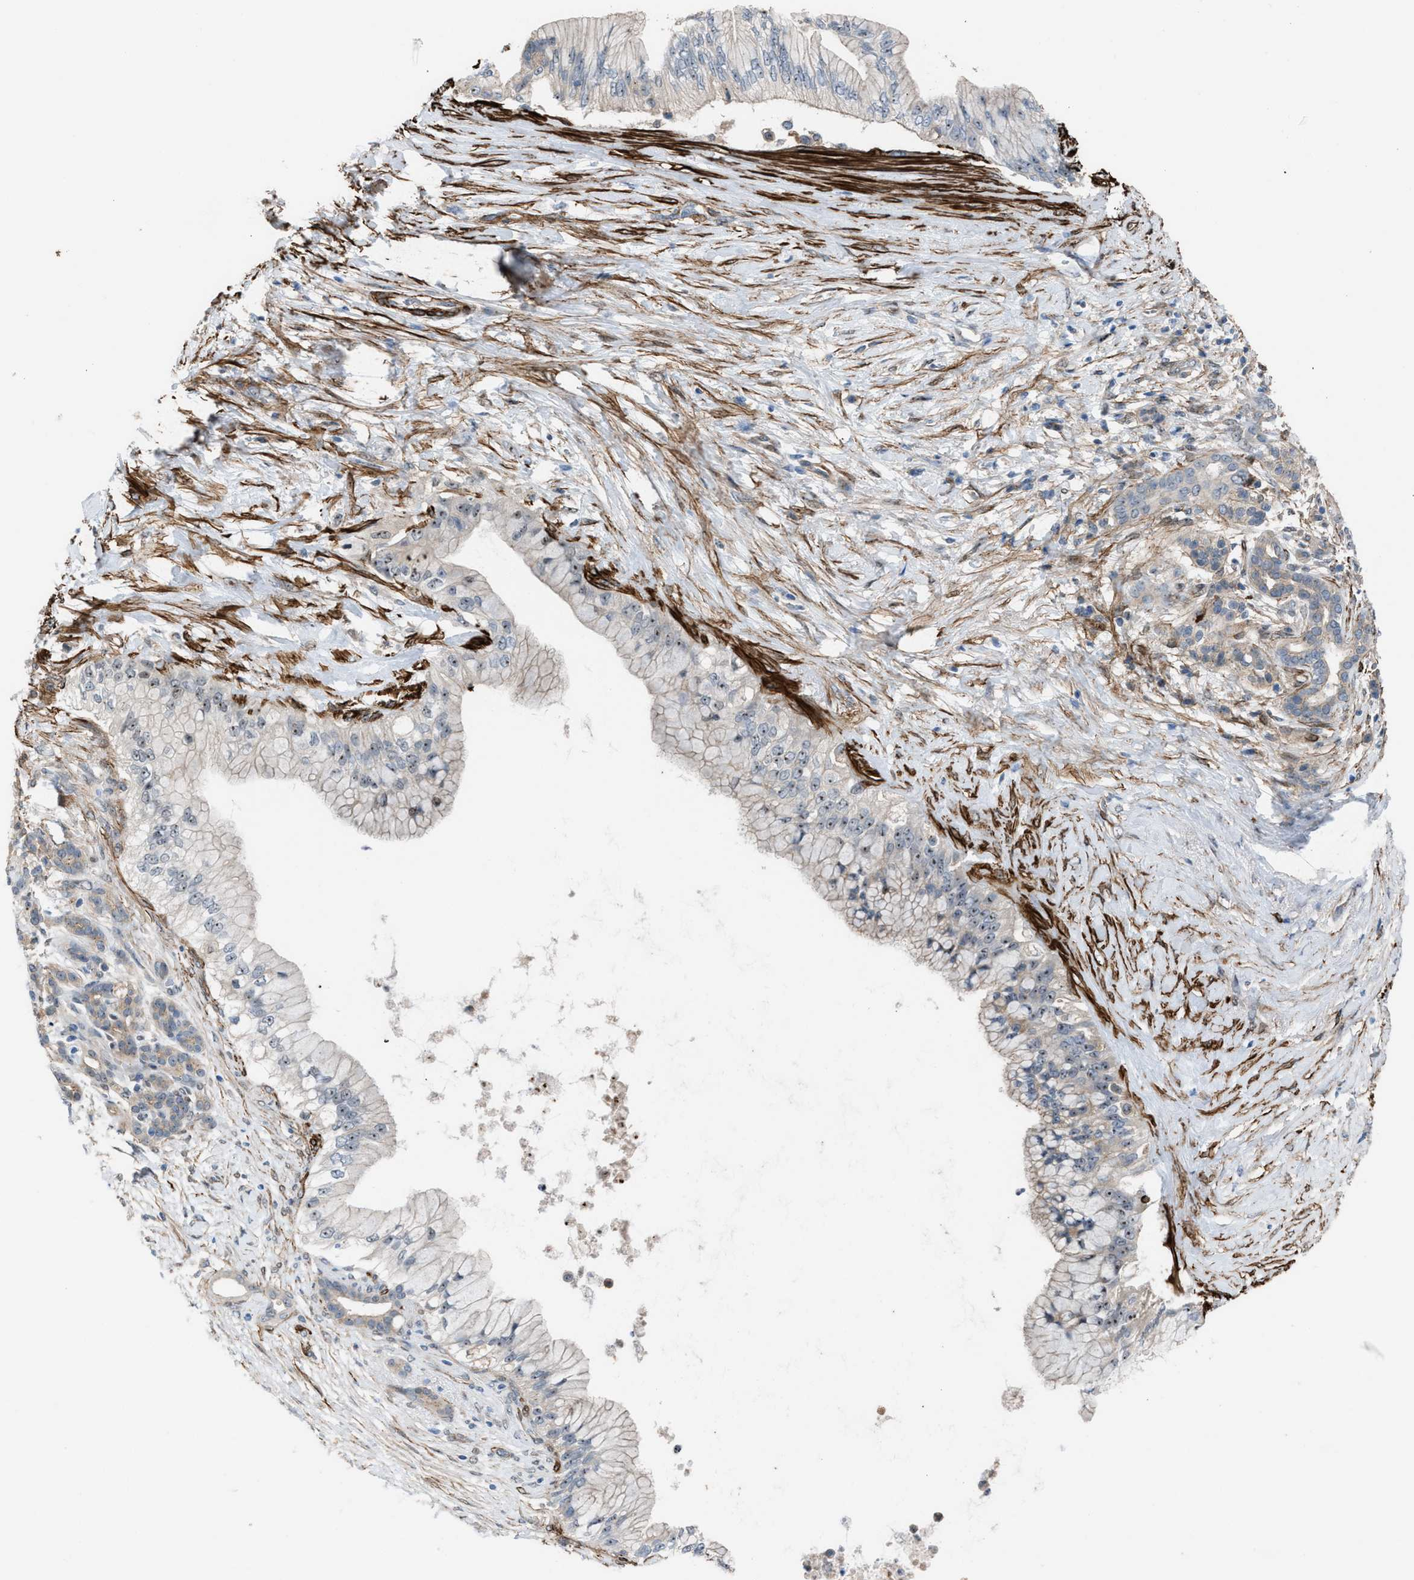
{"staining": {"intensity": "moderate", "quantity": "<25%", "location": "nuclear"}, "tissue": "pancreatic cancer", "cell_type": "Tumor cells", "image_type": "cancer", "snomed": [{"axis": "morphology", "description": "Adenocarcinoma, NOS"}, {"axis": "topography", "description": "Pancreas"}], "caption": "Immunohistochemical staining of human pancreatic cancer (adenocarcinoma) demonstrates low levels of moderate nuclear positivity in about <25% of tumor cells.", "gene": "NQO2", "patient": {"sex": "male", "age": 59}}